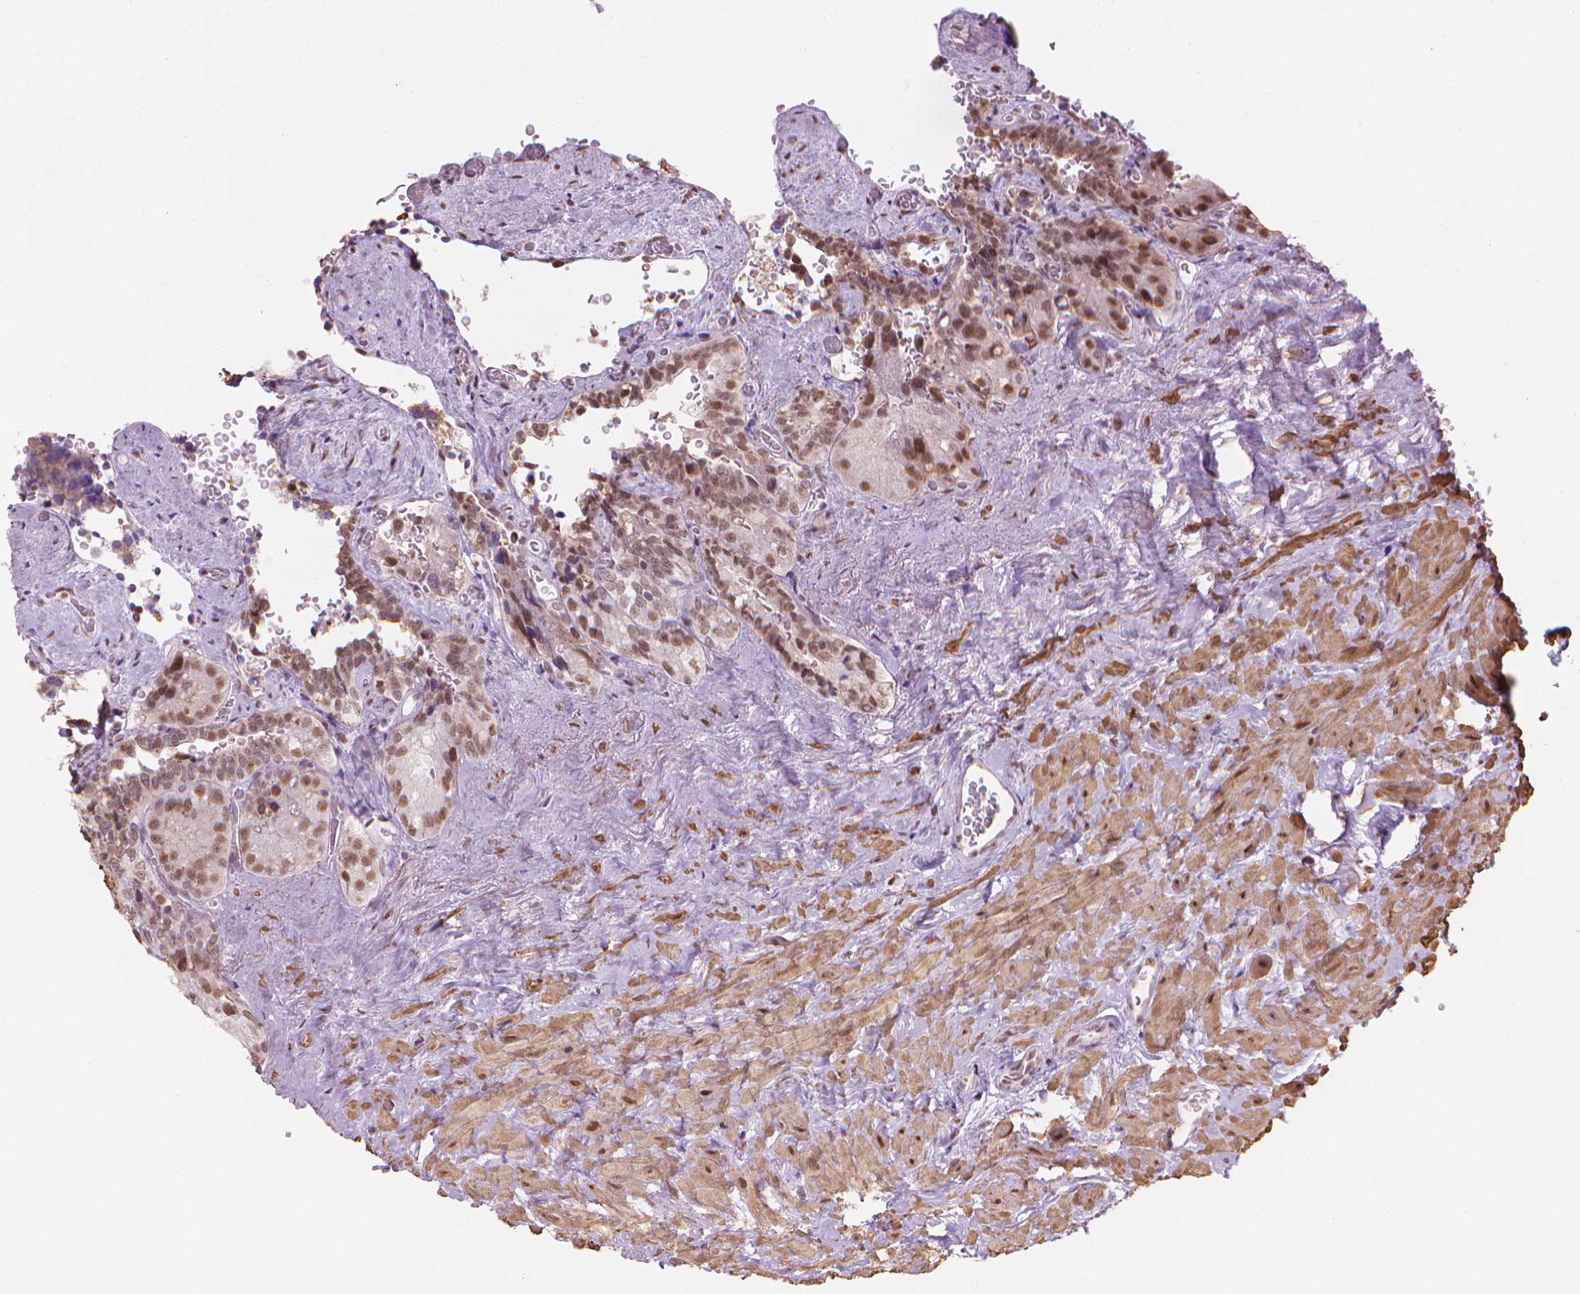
{"staining": {"intensity": "moderate", "quantity": ">75%", "location": "nuclear"}, "tissue": "seminal vesicle", "cell_type": "Glandular cells", "image_type": "normal", "snomed": [{"axis": "morphology", "description": "Normal tissue, NOS"}, {"axis": "topography", "description": "Seminal veicle"}], "caption": "Glandular cells demonstrate medium levels of moderate nuclear staining in about >75% of cells in normal human seminal vesicle. (Stains: DAB in brown, nuclei in blue, Microscopy: brightfield microscopy at high magnification).", "gene": "HOXD4", "patient": {"sex": "male", "age": 69}}